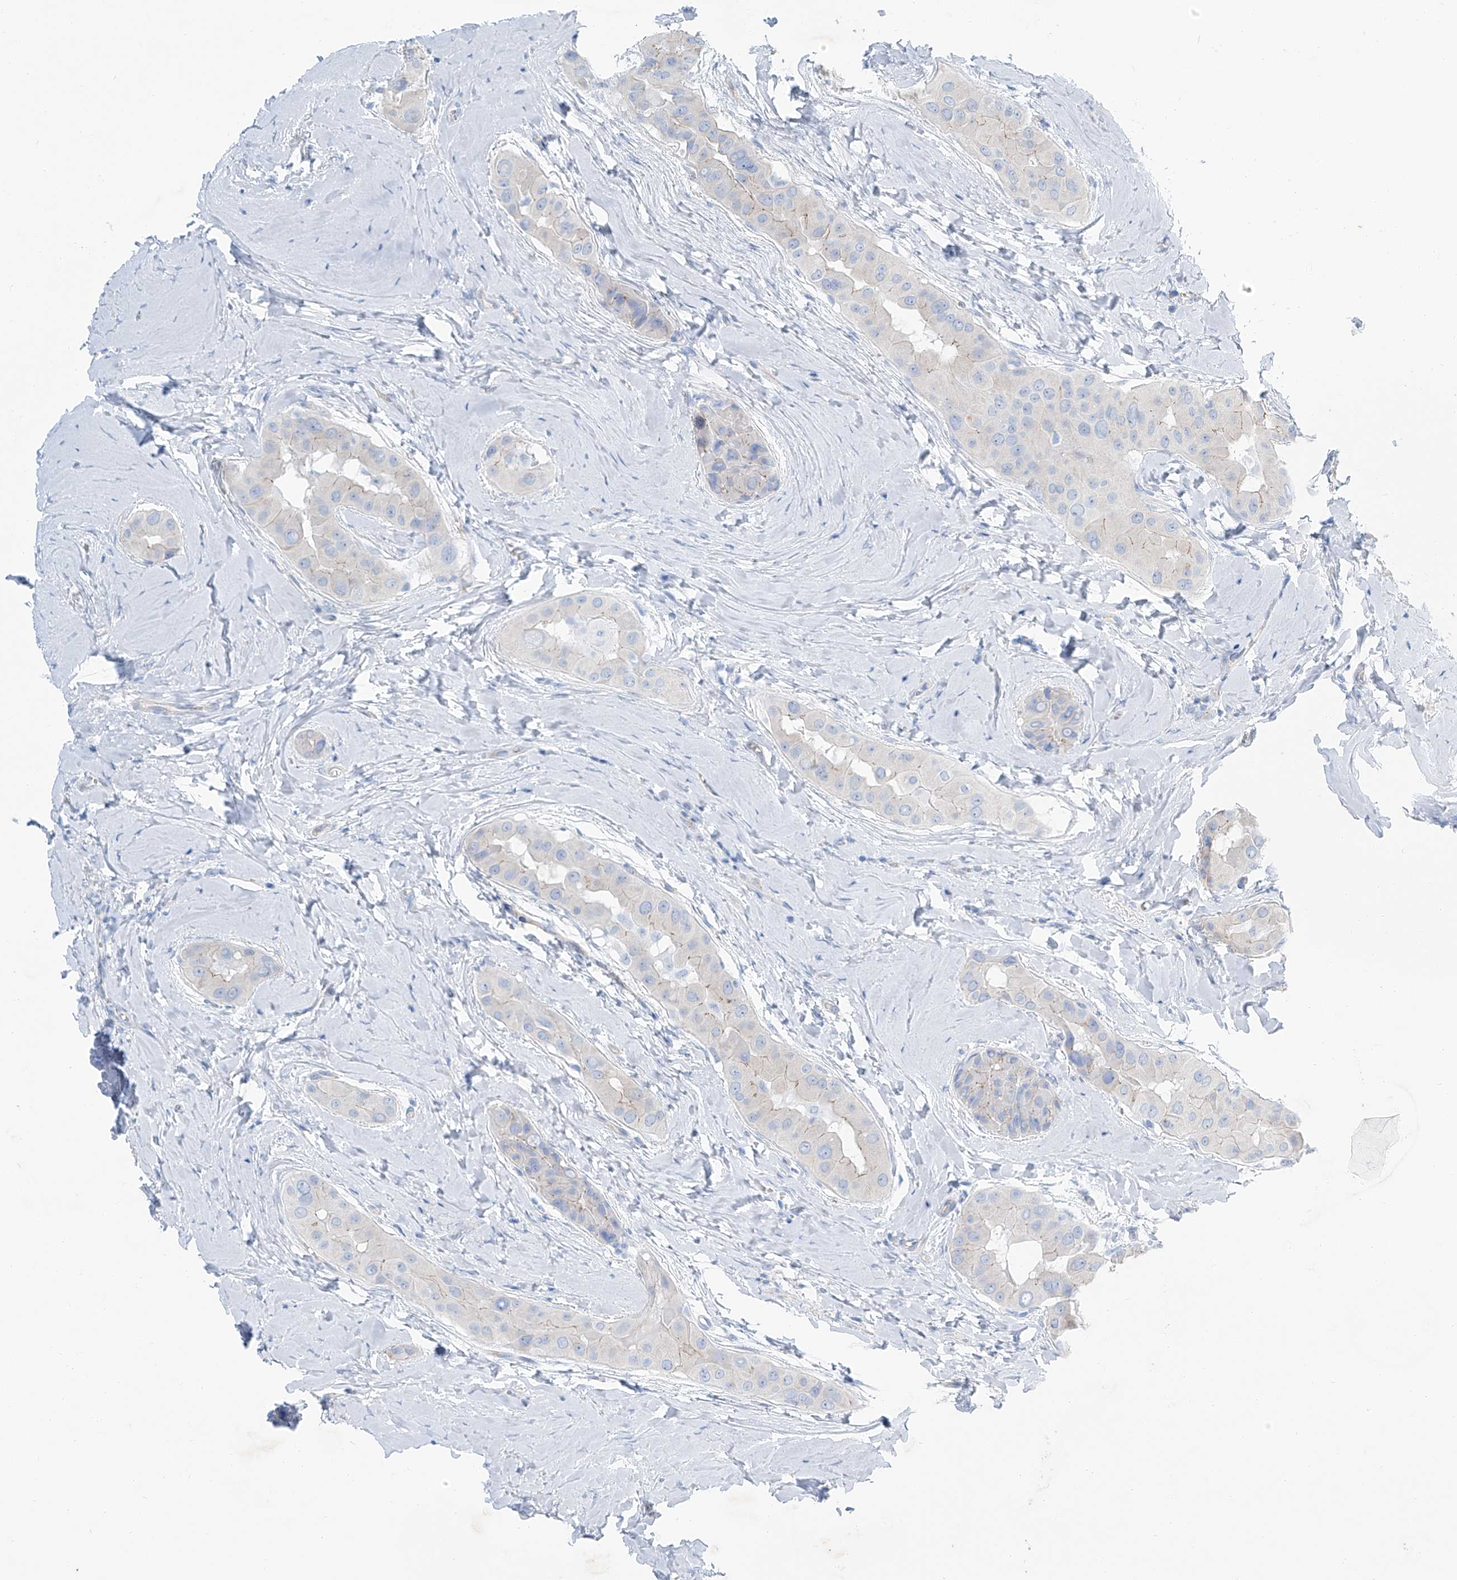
{"staining": {"intensity": "negative", "quantity": "none", "location": "none"}, "tissue": "thyroid cancer", "cell_type": "Tumor cells", "image_type": "cancer", "snomed": [{"axis": "morphology", "description": "Papillary adenocarcinoma, NOS"}, {"axis": "topography", "description": "Thyroid gland"}], "caption": "Papillary adenocarcinoma (thyroid) was stained to show a protein in brown. There is no significant staining in tumor cells.", "gene": "MAGI1", "patient": {"sex": "male", "age": 33}}